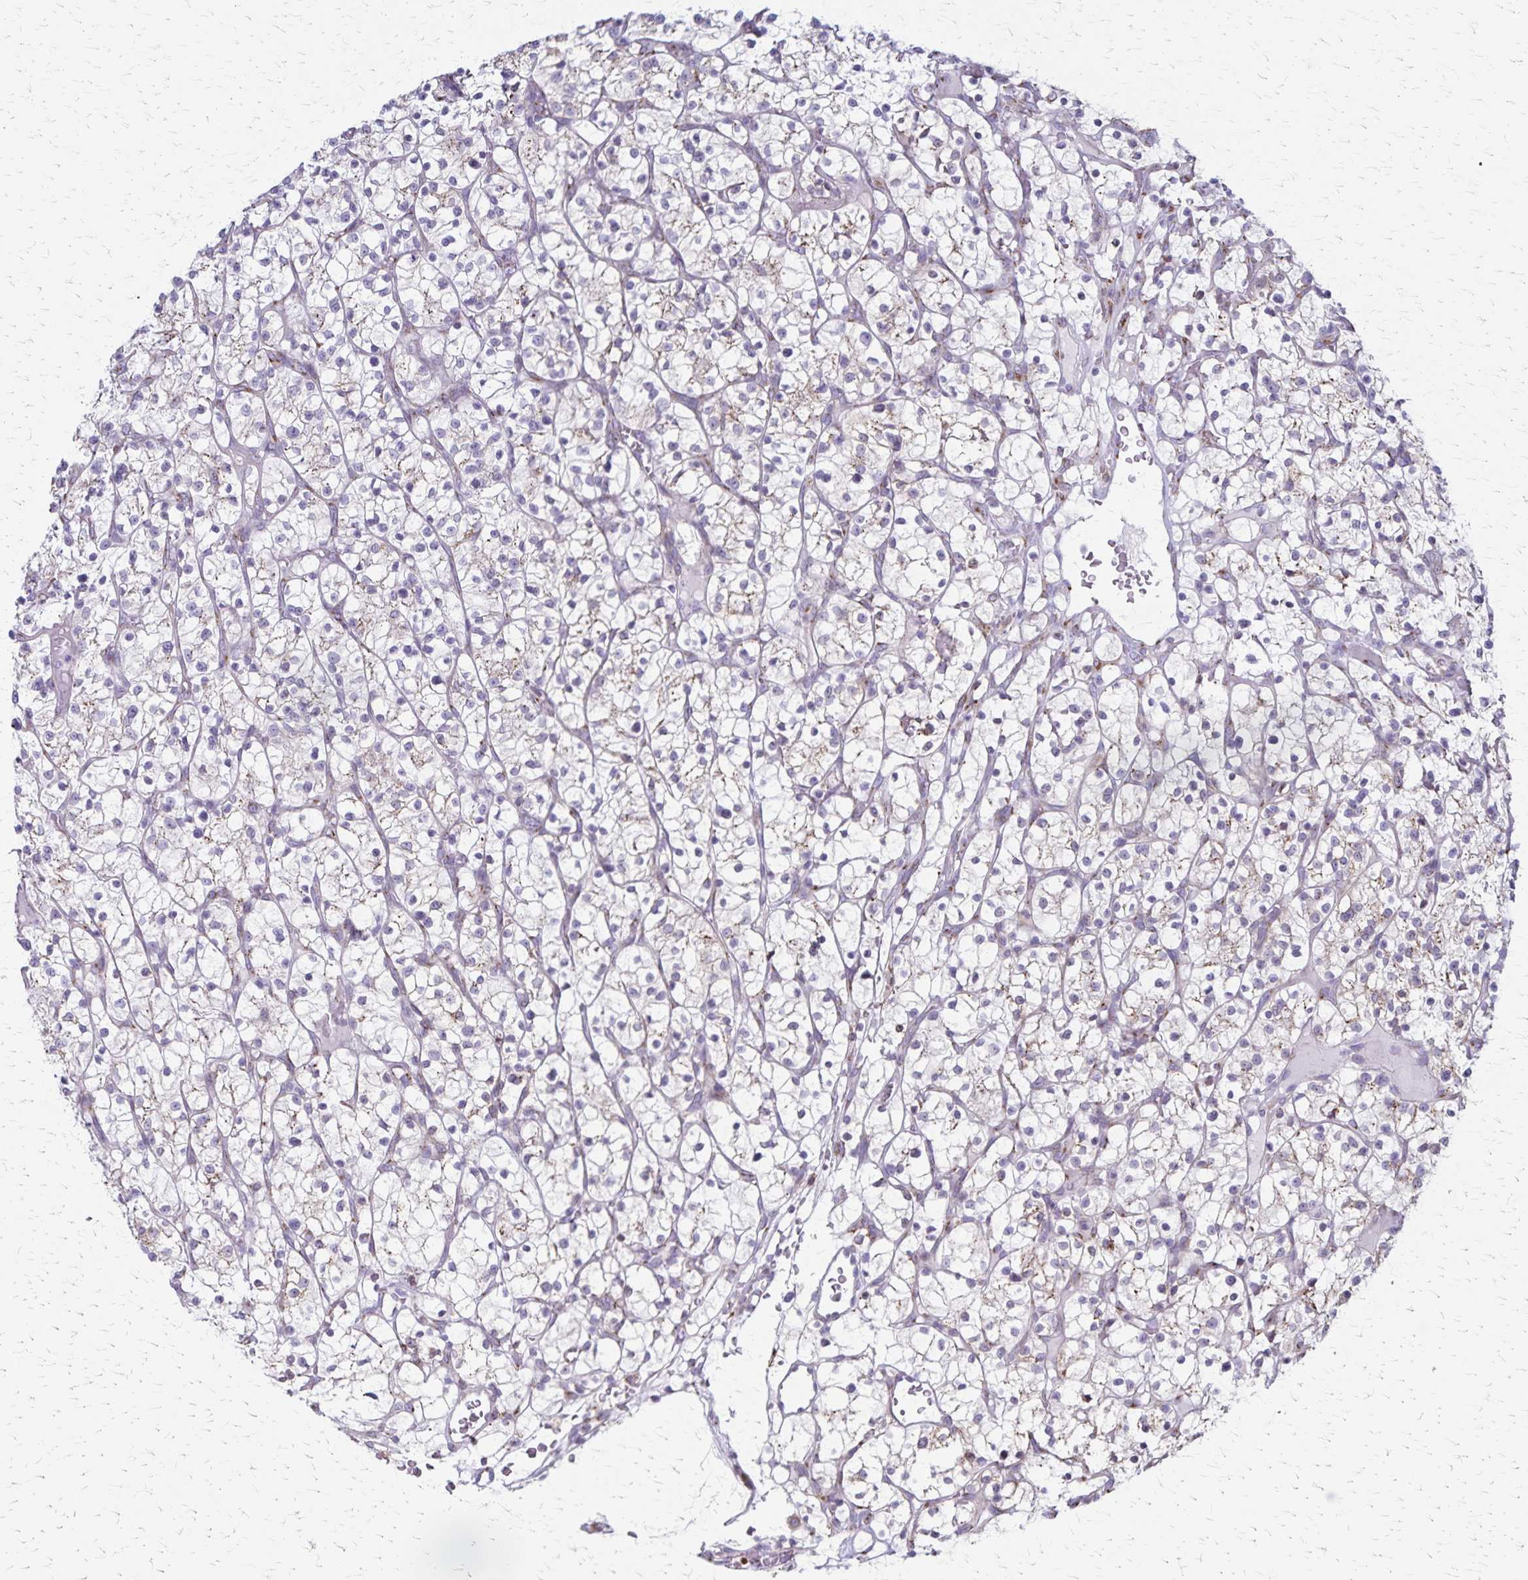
{"staining": {"intensity": "weak", "quantity": "<25%", "location": "cytoplasmic/membranous"}, "tissue": "renal cancer", "cell_type": "Tumor cells", "image_type": "cancer", "snomed": [{"axis": "morphology", "description": "Adenocarcinoma, NOS"}, {"axis": "topography", "description": "Kidney"}], "caption": "The IHC photomicrograph has no significant staining in tumor cells of renal adenocarcinoma tissue.", "gene": "MCFD2", "patient": {"sex": "female", "age": 64}}